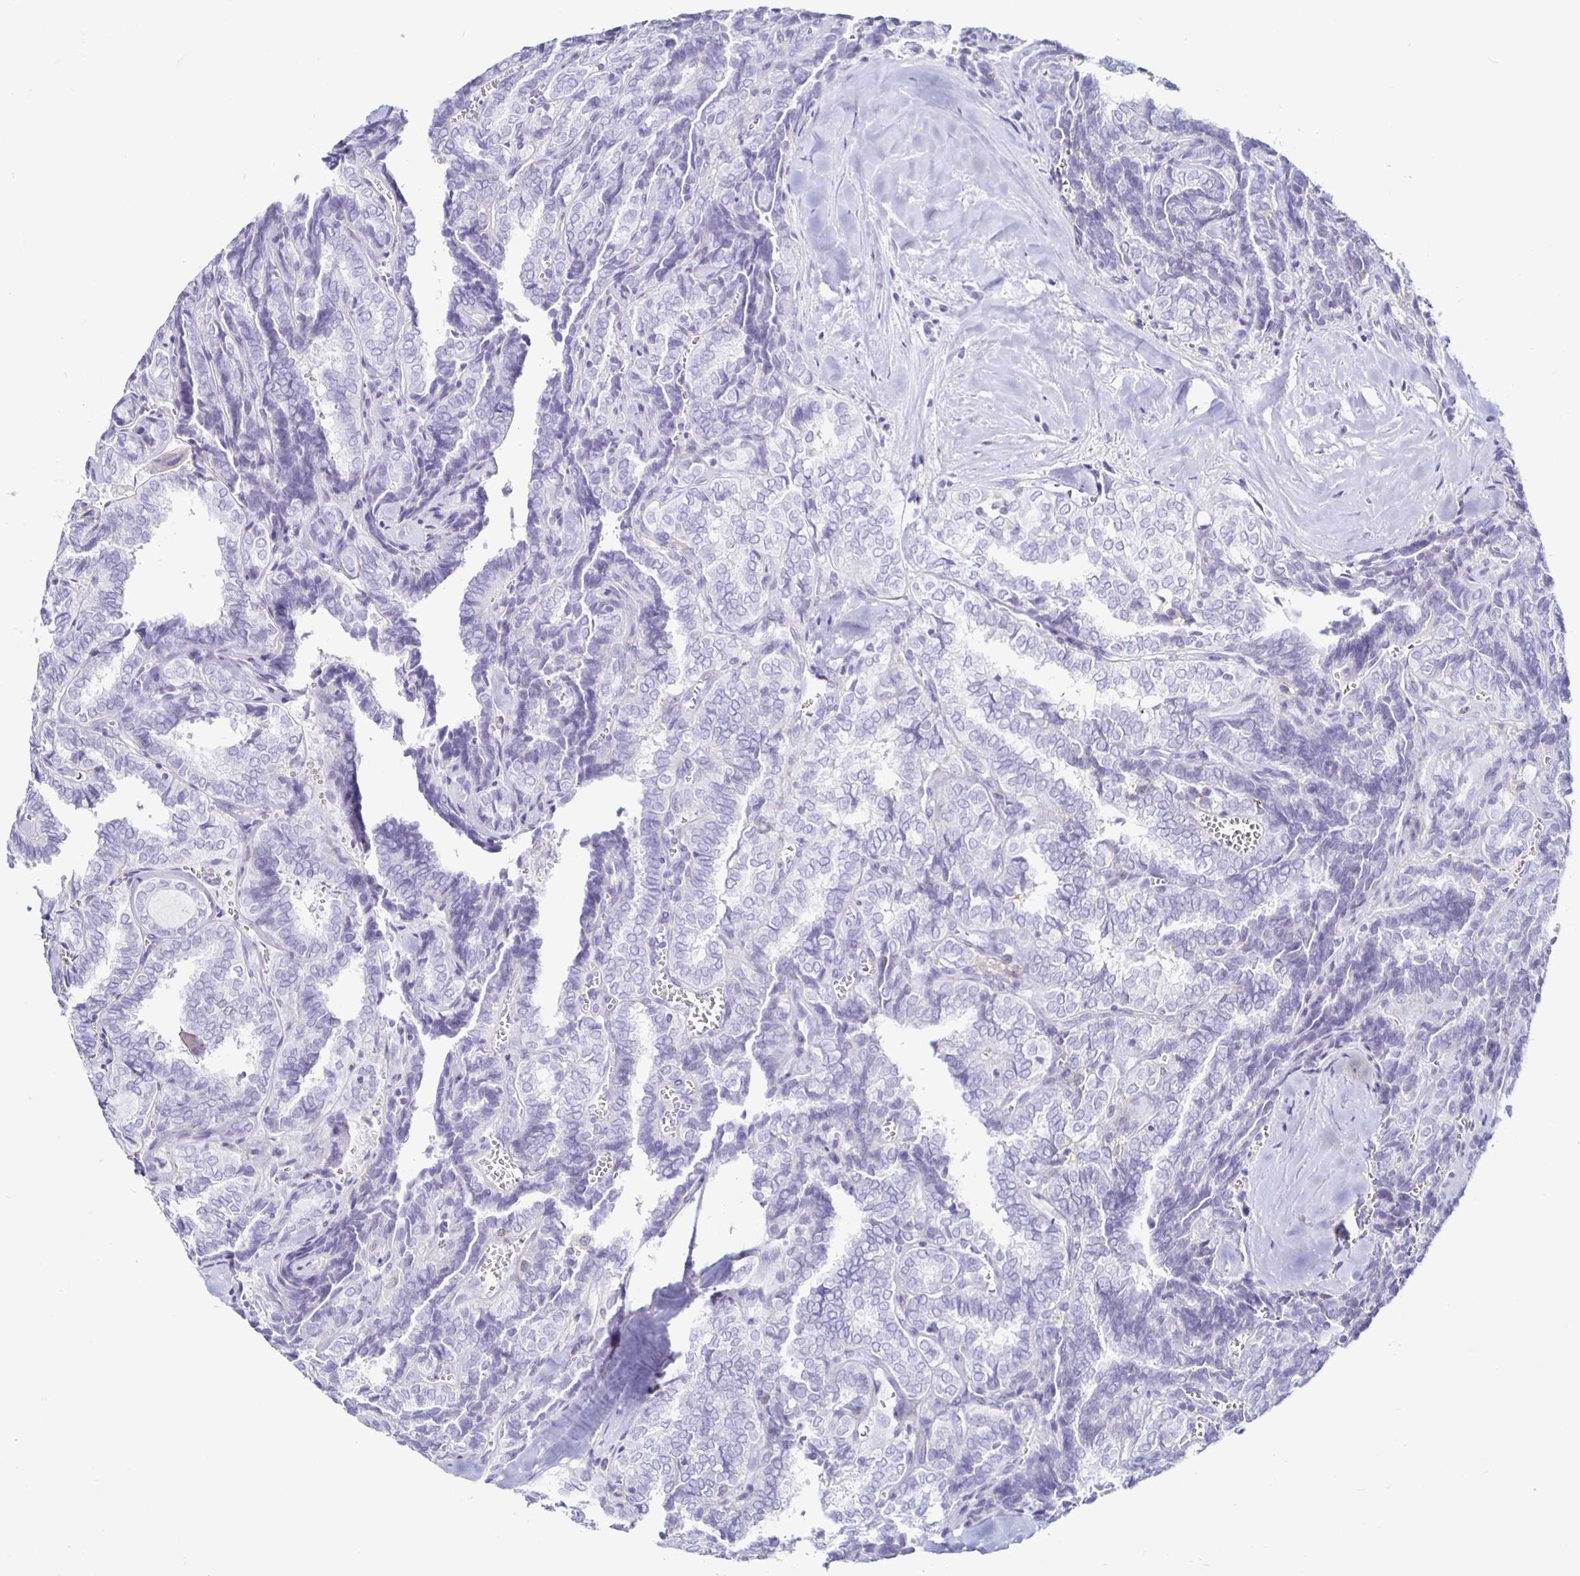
{"staining": {"intensity": "negative", "quantity": "none", "location": "none"}, "tissue": "thyroid cancer", "cell_type": "Tumor cells", "image_type": "cancer", "snomed": [{"axis": "morphology", "description": "Papillary adenocarcinoma, NOS"}, {"axis": "topography", "description": "Thyroid gland"}], "caption": "Immunohistochemistry image of thyroid cancer stained for a protein (brown), which exhibits no positivity in tumor cells.", "gene": "SIRPA", "patient": {"sex": "female", "age": 30}}